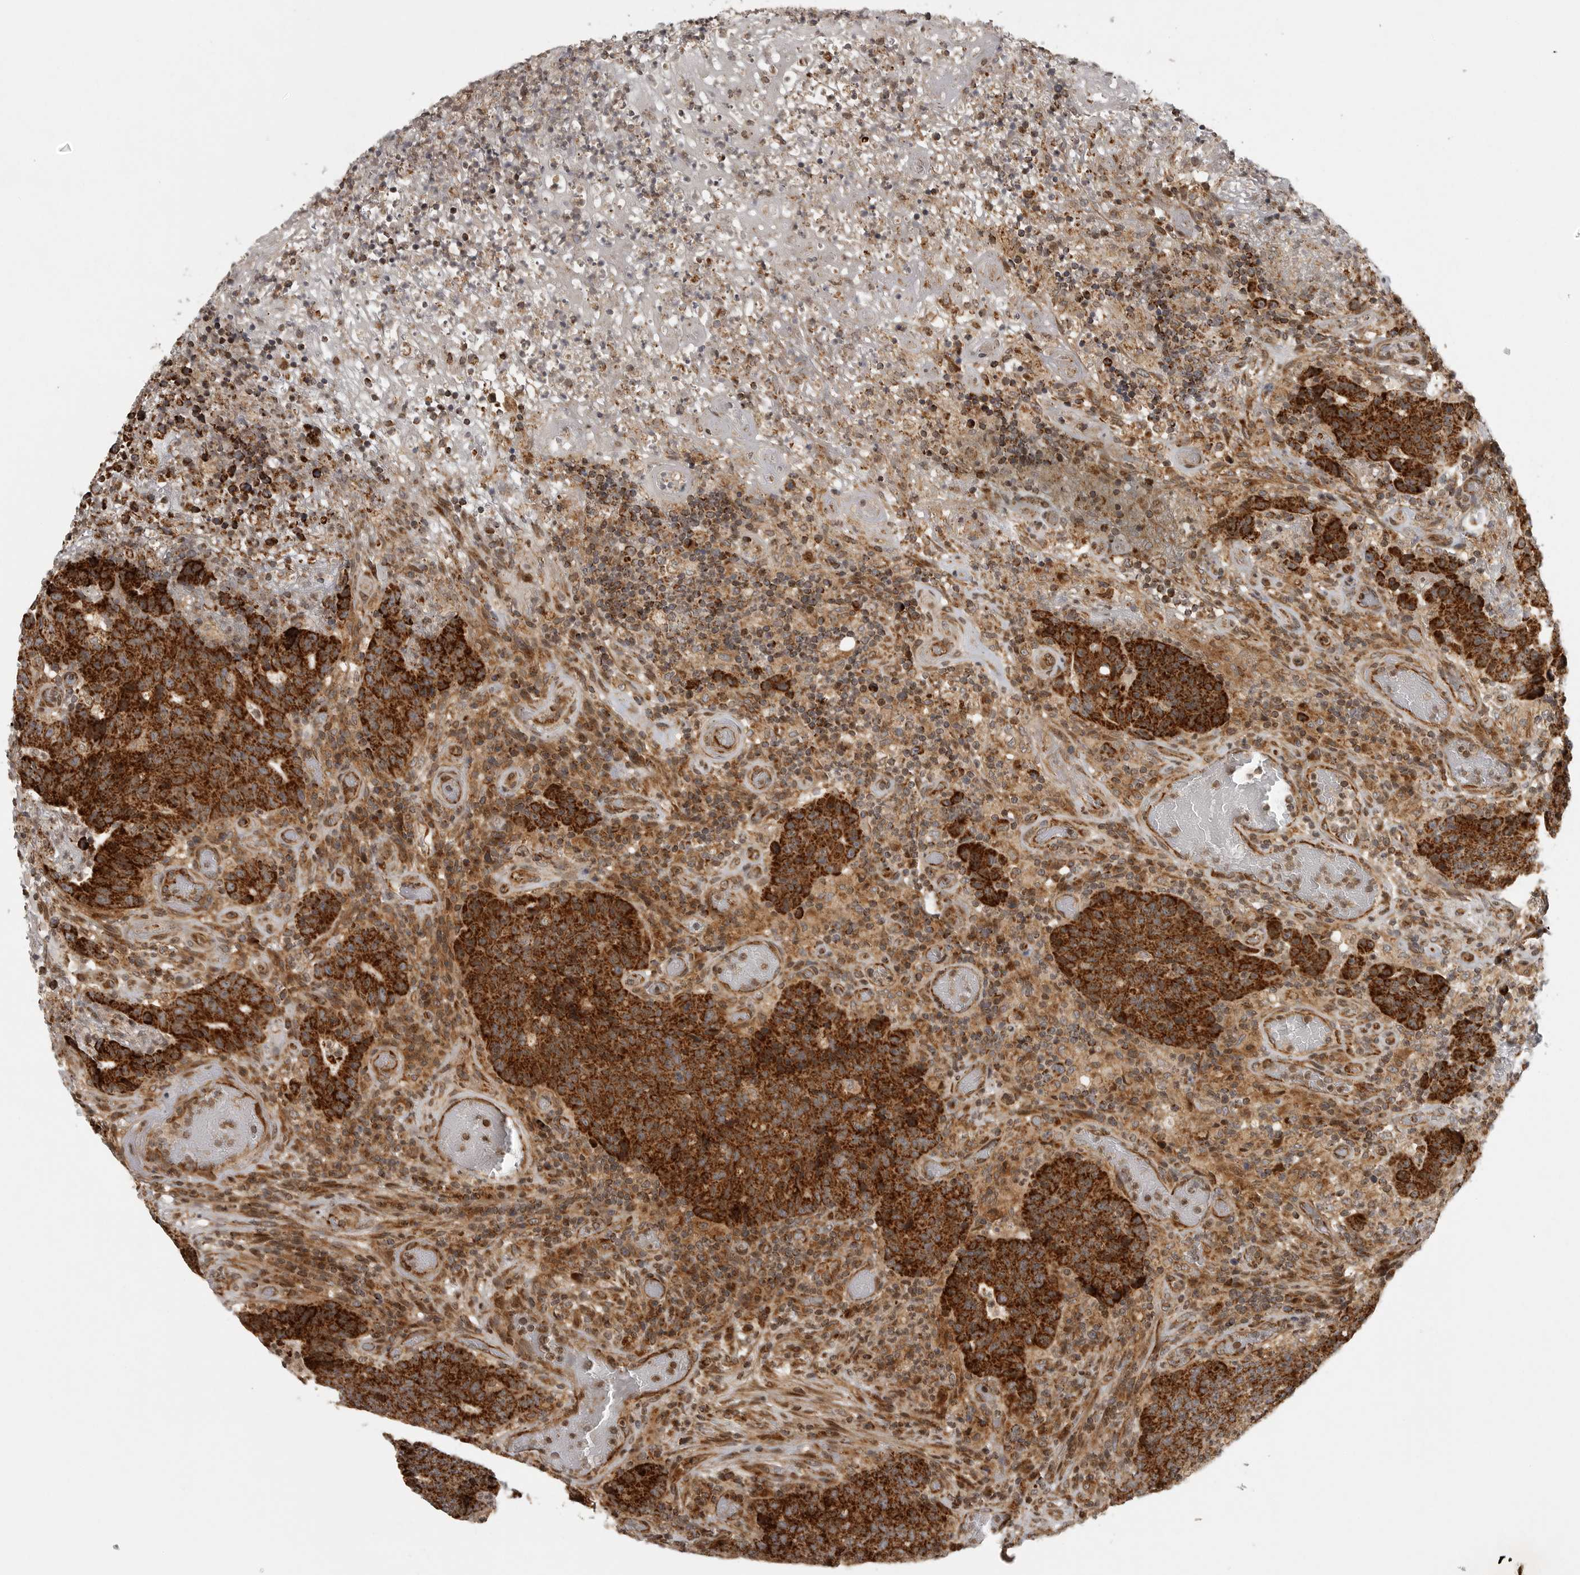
{"staining": {"intensity": "strong", "quantity": ">75%", "location": "cytoplasmic/membranous"}, "tissue": "colorectal cancer", "cell_type": "Tumor cells", "image_type": "cancer", "snomed": [{"axis": "morphology", "description": "Adenocarcinoma, NOS"}, {"axis": "topography", "description": "Colon"}], "caption": "An image showing strong cytoplasmic/membranous staining in about >75% of tumor cells in colorectal cancer (adenocarcinoma), as visualized by brown immunohistochemical staining.", "gene": "NARS2", "patient": {"sex": "female", "age": 75}}